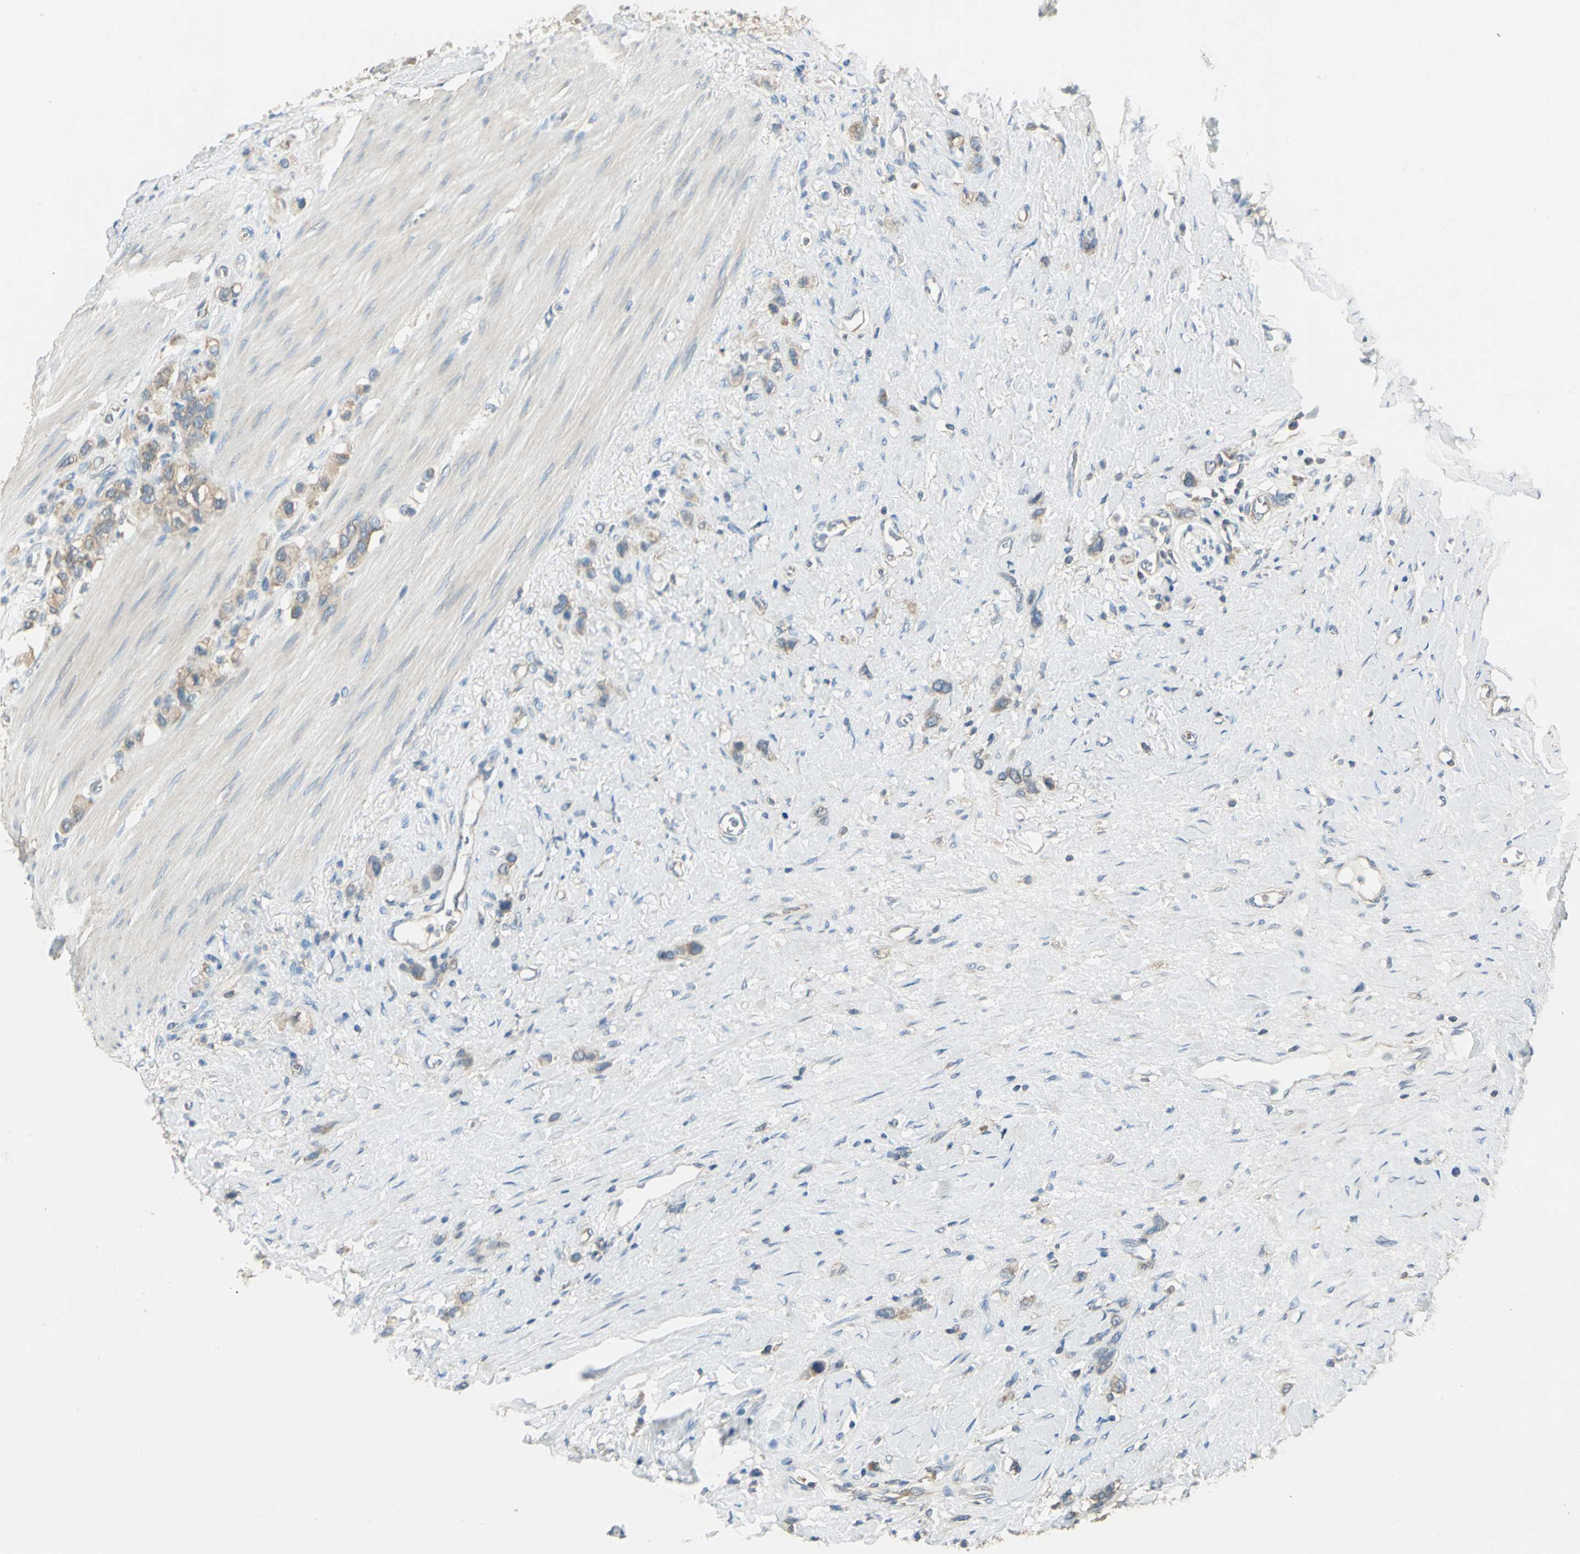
{"staining": {"intensity": "moderate", "quantity": ">75%", "location": "cytoplasmic/membranous"}, "tissue": "stomach cancer", "cell_type": "Tumor cells", "image_type": "cancer", "snomed": [{"axis": "morphology", "description": "Normal tissue, NOS"}, {"axis": "morphology", "description": "Adenocarcinoma, NOS"}, {"axis": "morphology", "description": "Adenocarcinoma, High grade"}, {"axis": "topography", "description": "Stomach, upper"}, {"axis": "topography", "description": "Stomach"}], "caption": "Moderate cytoplasmic/membranous protein positivity is appreciated in approximately >75% of tumor cells in adenocarcinoma (stomach).", "gene": "SHC2", "patient": {"sex": "female", "age": 65}}